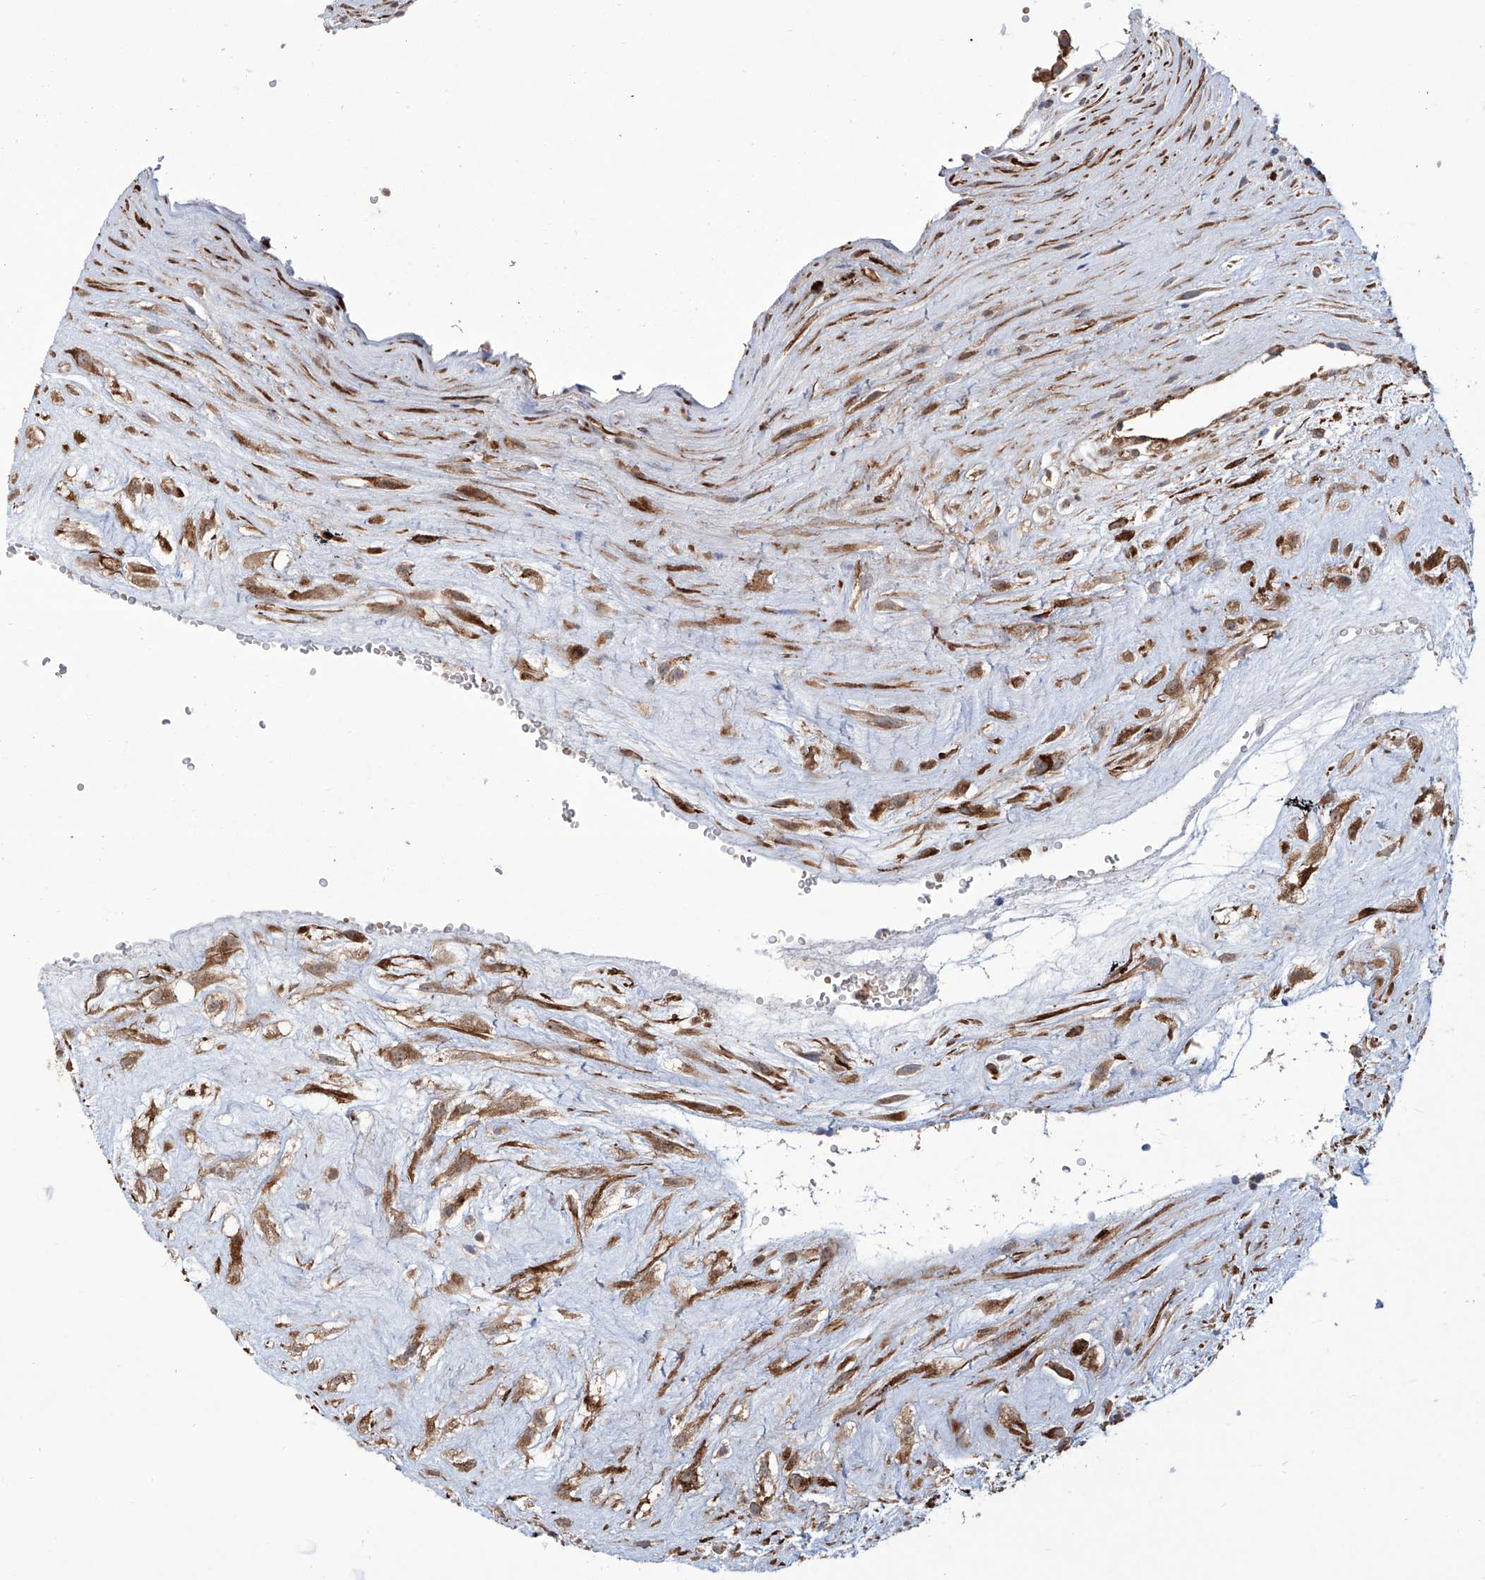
{"staining": {"intensity": "moderate", "quantity": ">75%", "location": "cytoplasmic/membranous"}, "tissue": "placenta", "cell_type": "Decidual cells", "image_type": "normal", "snomed": [{"axis": "morphology", "description": "Normal tissue, NOS"}, {"axis": "topography", "description": "Placenta"}], "caption": "The immunohistochemical stain labels moderate cytoplasmic/membranous expression in decidual cells of benign placenta. (DAB IHC, brown staining for protein, blue staining for nuclei).", "gene": "APAF1", "patient": {"sex": "female", "age": 18}}